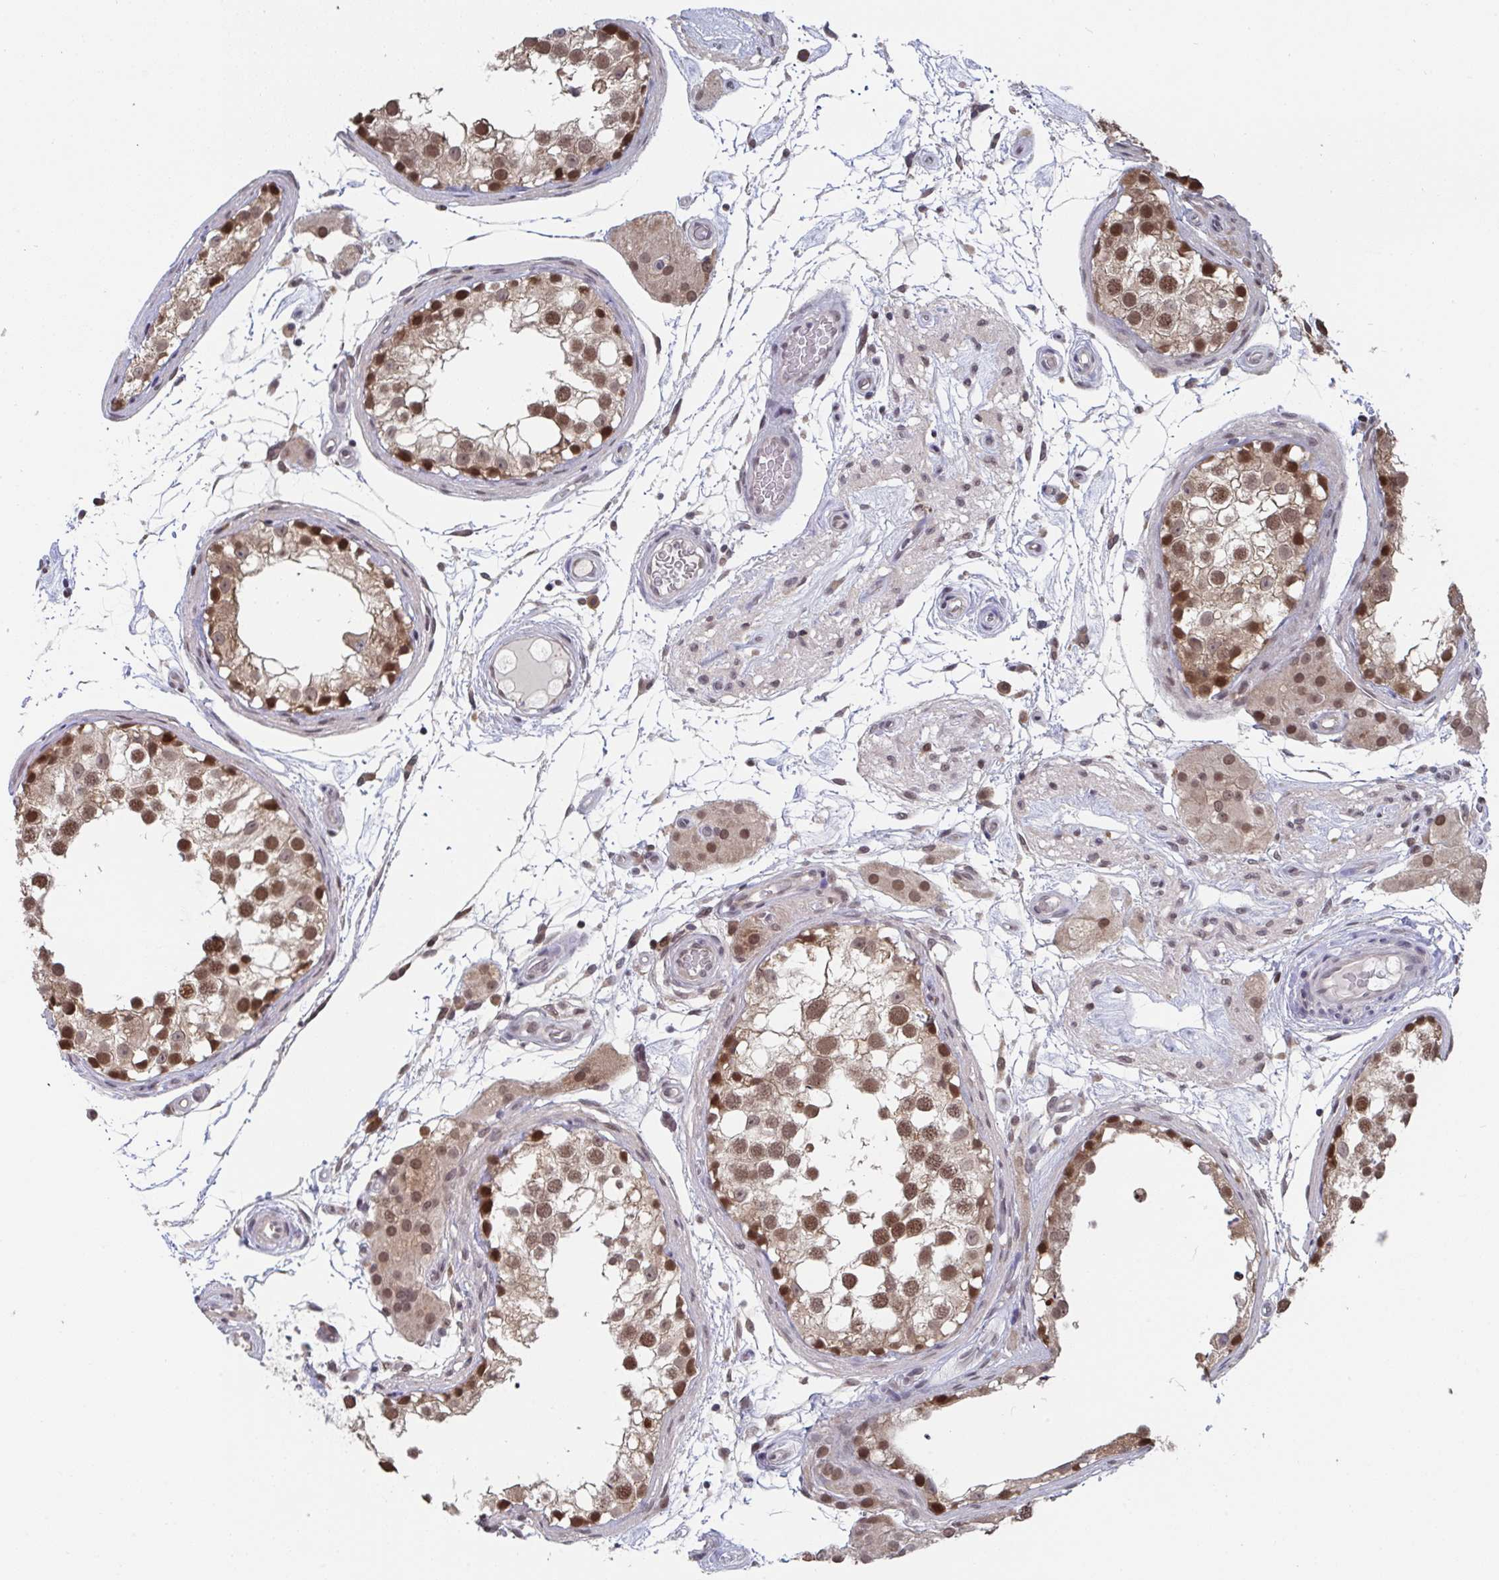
{"staining": {"intensity": "moderate", "quantity": ">75%", "location": "cytoplasmic/membranous,nuclear"}, "tissue": "testis", "cell_type": "Cells in seminiferous ducts", "image_type": "normal", "snomed": [{"axis": "morphology", "description": "Normal tissue, NOS"}, {"axis": "morphology", "description": "Seminoma, NOS"}, {"axis": "topography", "description": "Testis"}], "caption": "A medium amount of moderate cytoplasmic/membranous,nuclear positivity is present in approximately >75% of cells in seminiferous ducts in unremarkable testis. The staining was performed using DAB, with brown indicating positive protein expression. Nuclei are stained blue with hematoxylin.", "gene": "JMJD1C", "patient": {"sex": "male", "age": 65}}